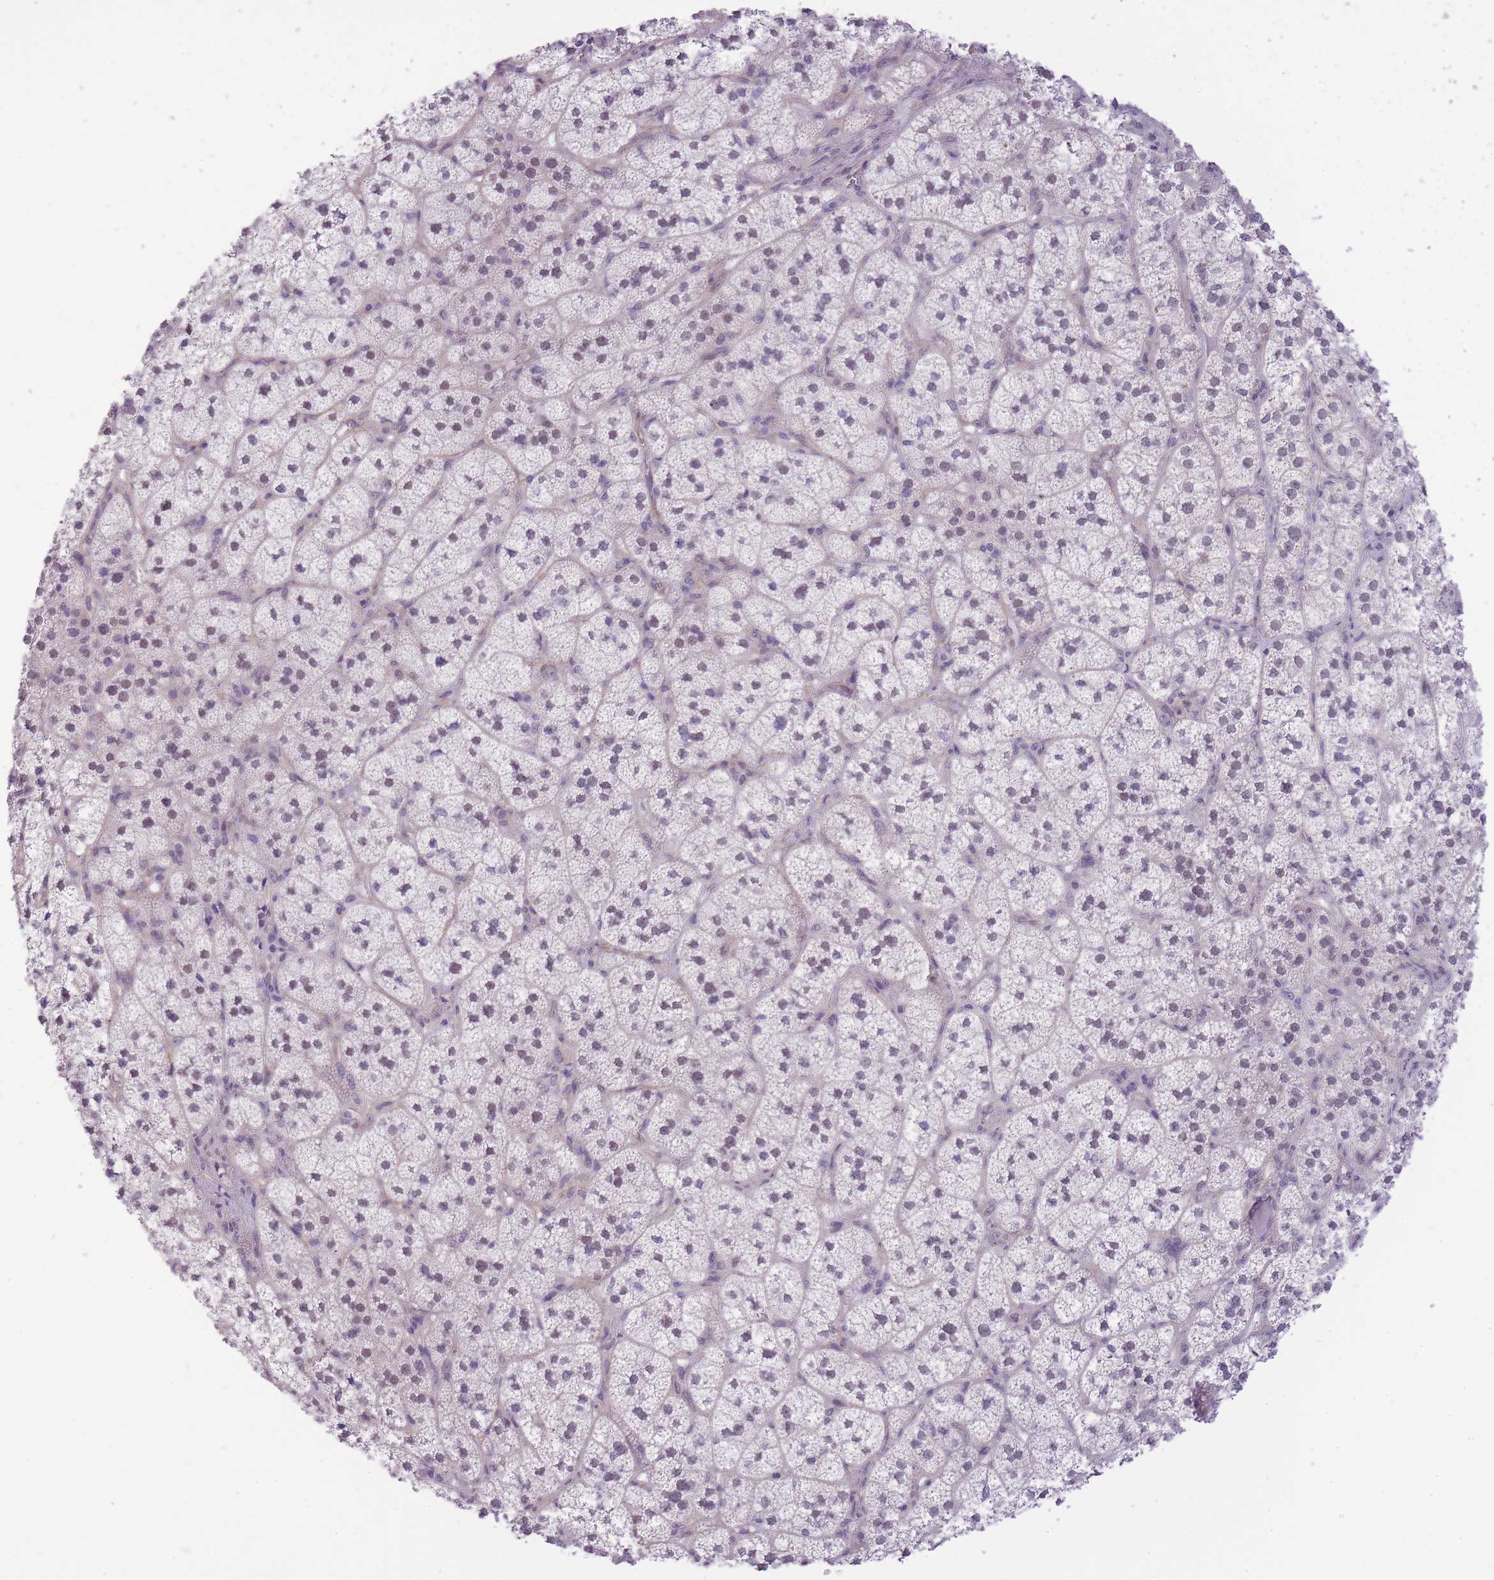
{"staining": {"intensity": "weak", "quantity": "25%-75%", "location": "nuclear"}, "tissue": "adrenal gland", "cell_type": "Glandular cells", "image_type": "normal", "snomed": [{"axis": "morphology", "description": "Normal tissue, NOS"}, {"axis": "topography", "description": "Adrenal gland"}], "caption": "Brown immunohistochemical staining in normal adrenal gland displays weak nuclear positivity in approximately 25%-75% of glandular cells.", "gene": "MEIOSIN", "patient": {"sex": "female", "age": 58}}